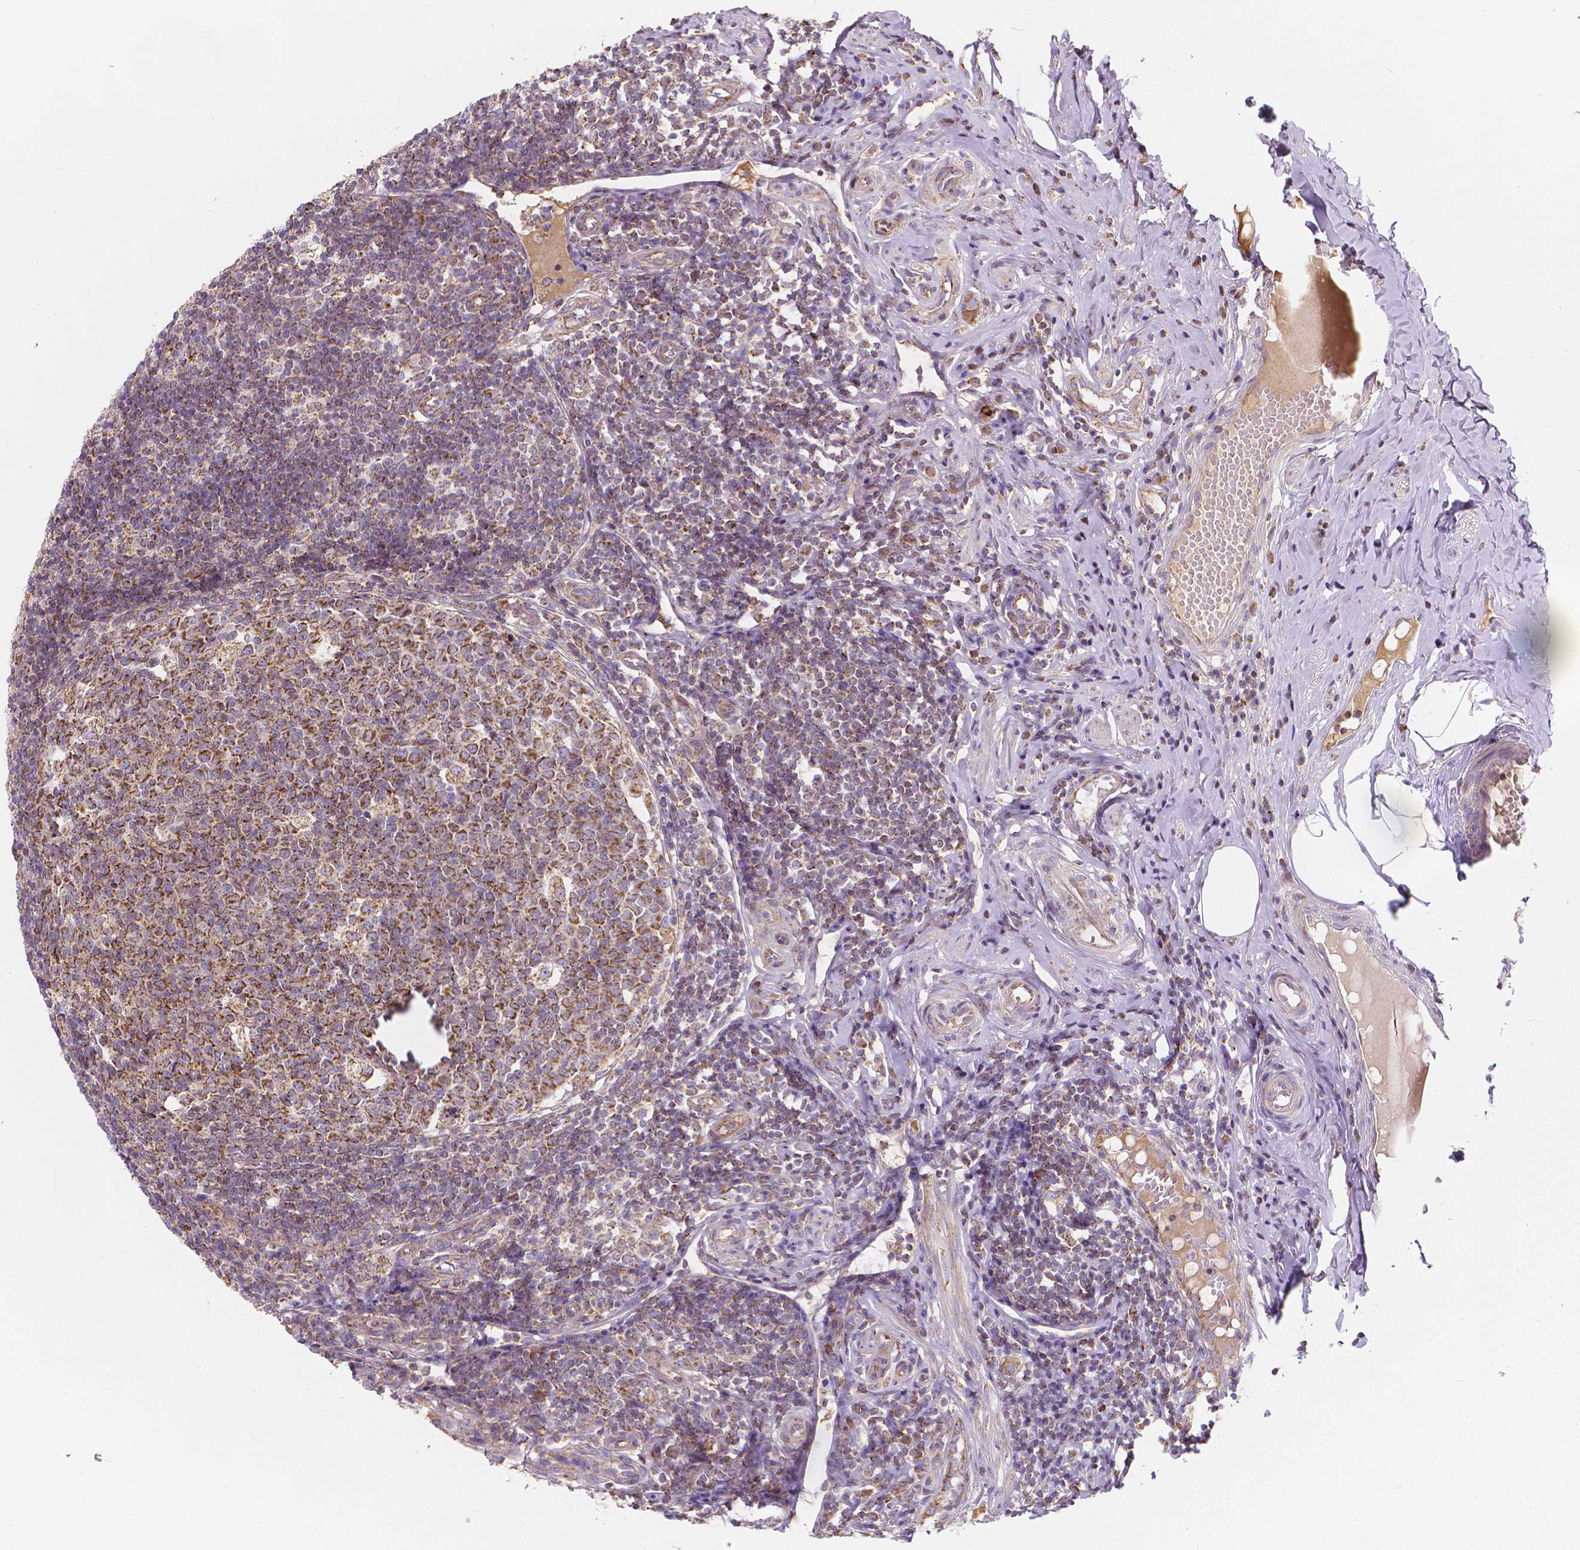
{"staining": {"intensity": "strong", "quantity": ">75%", "location": "cytoplasmic/membranous"}, "tissue": "appendix", "cell_type": "Glandular cells", "image_type": "normal", "snomed": [{"axis": "morphology", "description": "Normal tissue, NOS"}, {"axis": "topography", "description": "Appendix"}], "caption": "Immunohistochemistry (IHC) (DAB) staining of unremarkable human appendix displays strong cytoplasmic/membranous protein staining in about >75% of glandular cells. The staining was performed using DAB to visualize the protein expression in brown, while the nuclei were stained in blue with hematoxylin (Magnification: 20x).", "gene": "SNCAIP", "patient": {"sex": "male", "age": 18}}